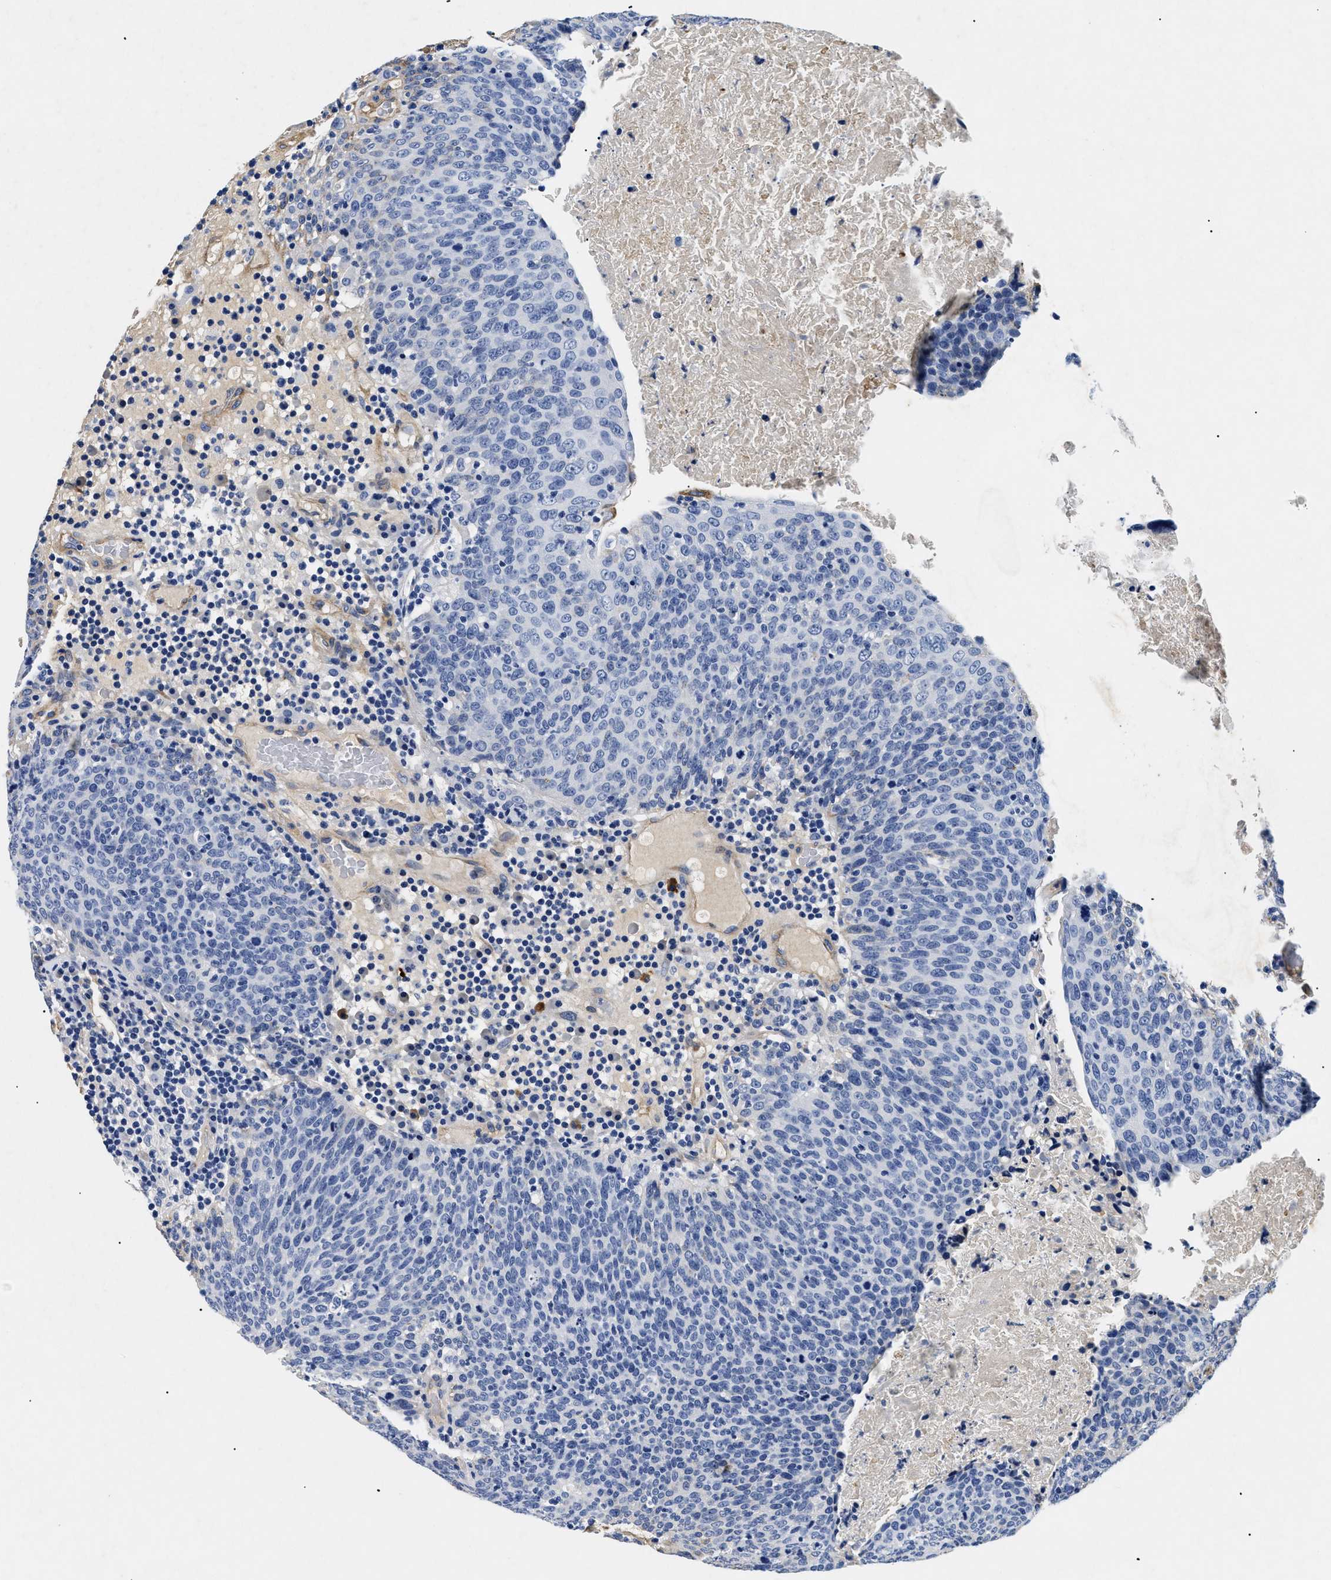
{"staining": {"intensity": "negative", "quantity": "none", "location": "none"}, "tissue": "head and neck cancer", "cell_type": "Tumor cells", "image_type": "cancer", "snomed": [{"axis": "morphology", "description": "Squamous cell carcinoma, NOS"}, {"axis": "morphology", "description": "Squamous cell carcinoma, metastatic, NOS"}, {"axis": "topography", "description": "Lymph node"}, {"axis": "topography", "description": "Head-Neck"}], "caption": "DAB immunohistochemical staining of human head and neck cancer demonstrates no significant expression in tumor cells.", "gene": "LAMA3", "patient": {"sex": "male", "age": 62}}